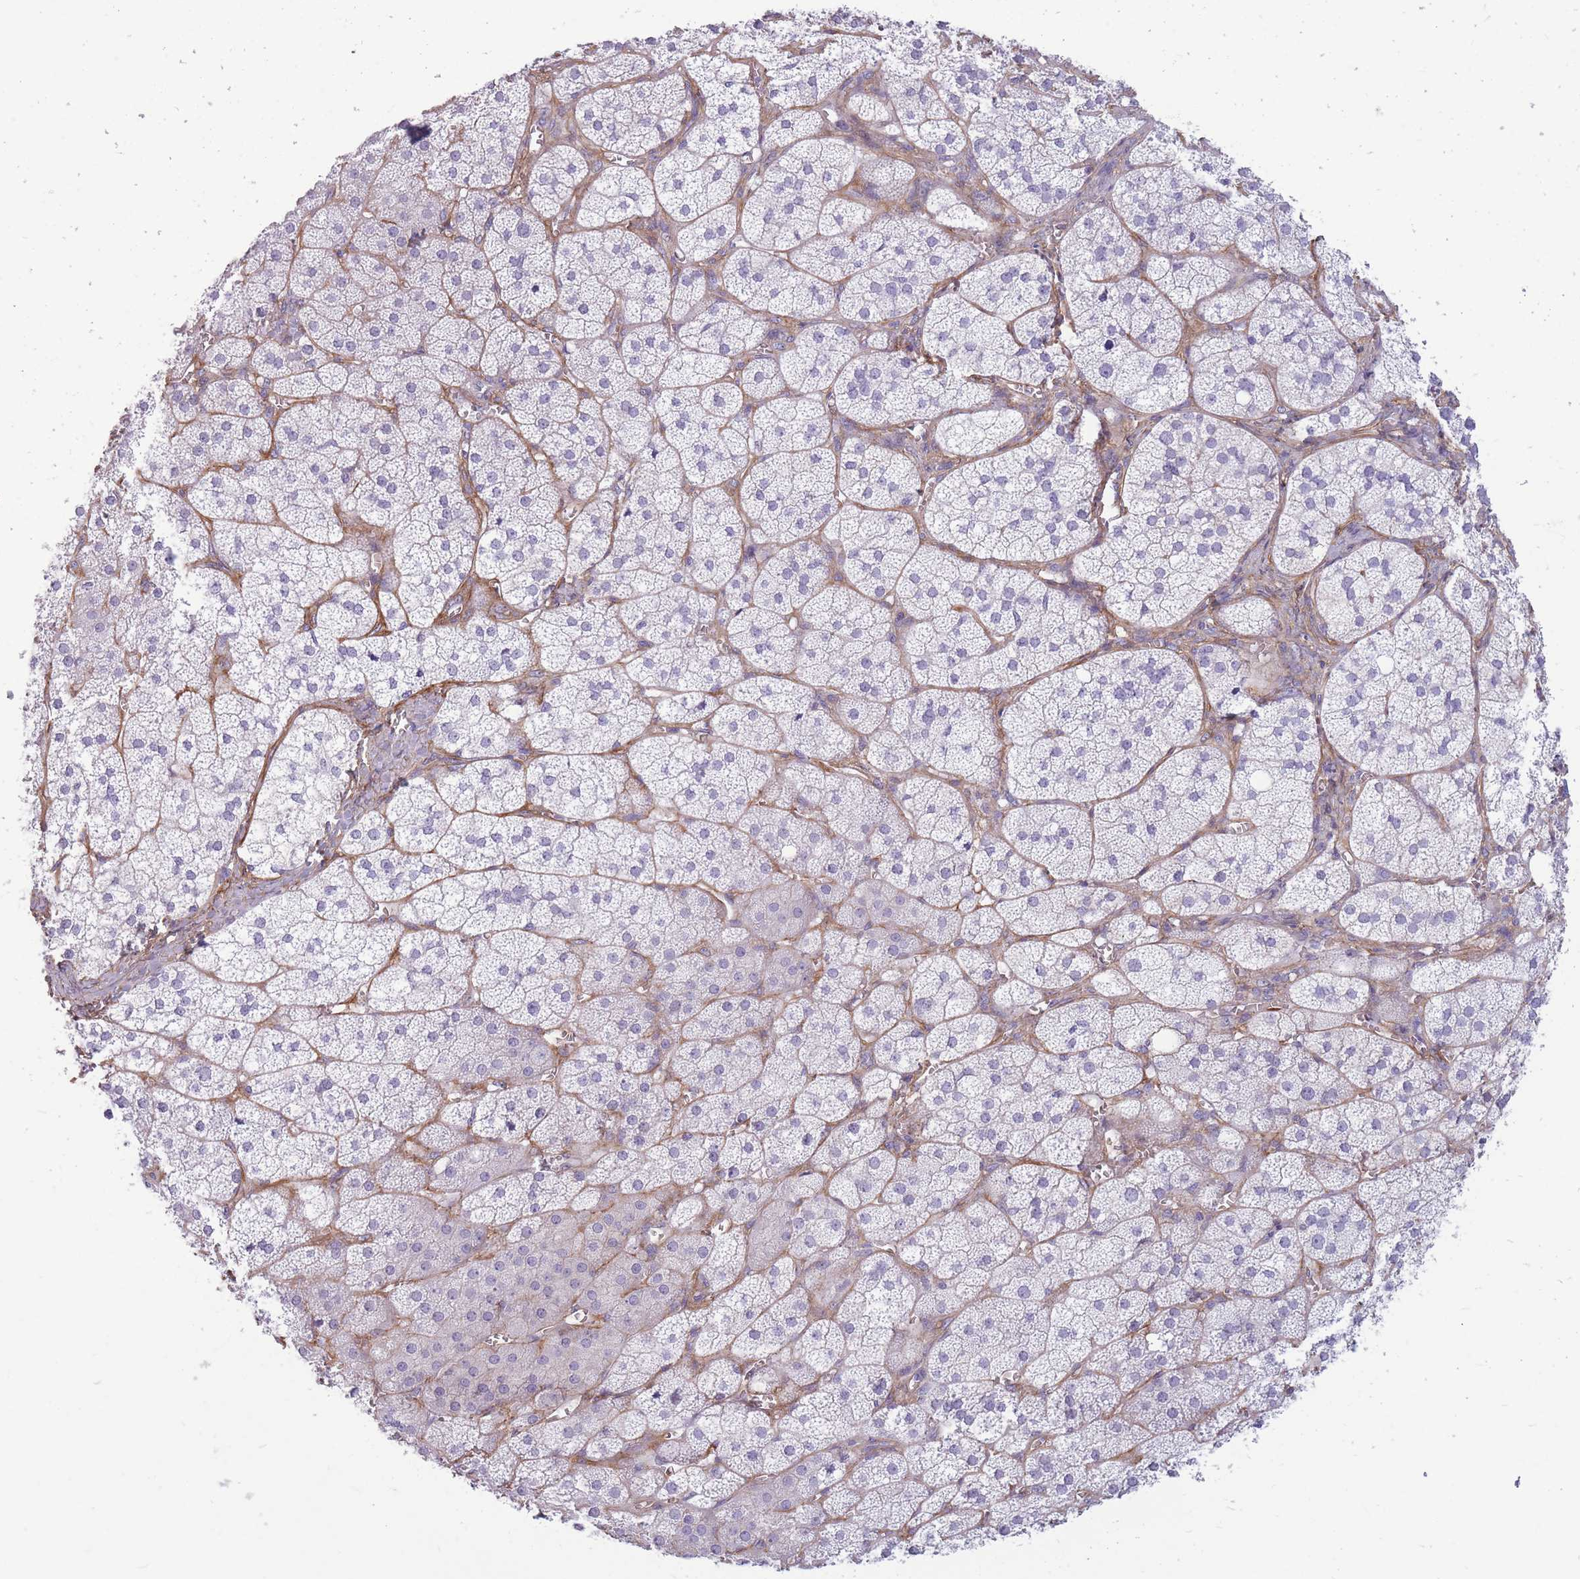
{"staining": {"intensity": "weak", "quantity": "<25%", "location": "cytoplasmic/membranous"}, "tissue": "adrenal gland", "cell_type": "Glandular cells", "image_type": "normal", "snomed": [{"axis": "morphology", "description": "Normal tissue, NOS"}, {"axis": "topography", "description": "Adrenal gland"}], "caption": "High magnification brightfield microscopy of normal adrenal gland stained with DAB (brown) and counterstained with hematoxylin (blue): glandular cells show no significant staining. (DAB immunohistochemistry (IHC) with hematoxylin counter stain).", "gene": "ADD1", "patient": {"sex": "female", "age": 52}}